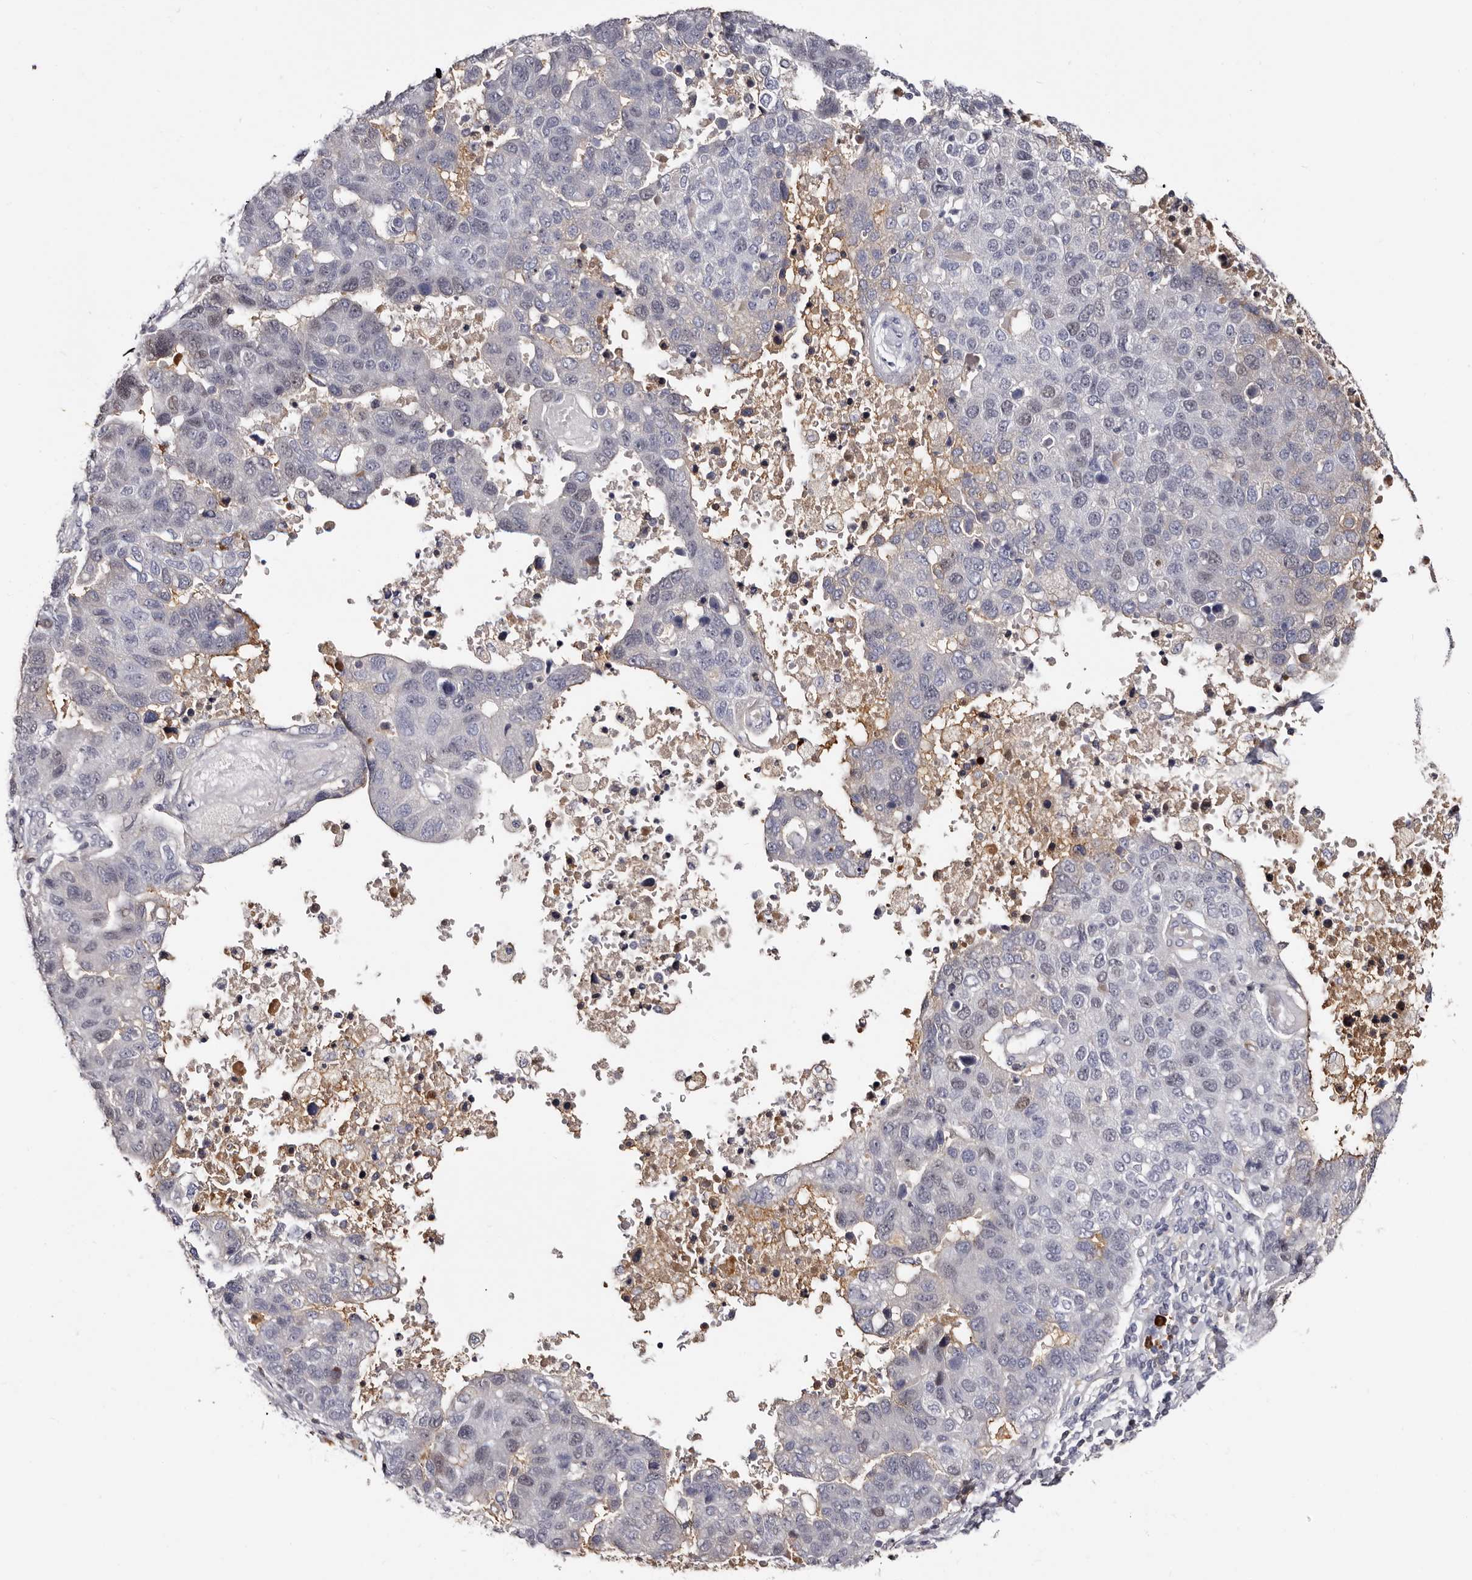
{"staining": {"intensity": "negative", "quantity": "none", "location": "none"}, "tissue": "pancreatic cancer", "cell_type": "Tumor cells", "image_type": "cancer", "snomed": [{"axis": "morphology", "description": "Adenocarcinoma, NOS"}, {"axis": "topography", "description": "Pancreas"}], "caption": "An immunohistochemistry (IHC) photomicrograph of pancreatic cancer (adenocarcinoma) is shown. There is no staining in tumor cells of pancreatic cancer (adenocarcinoma).", "gene": "TBC1D22B", "patient": {"sex": "female", "age": 61}}